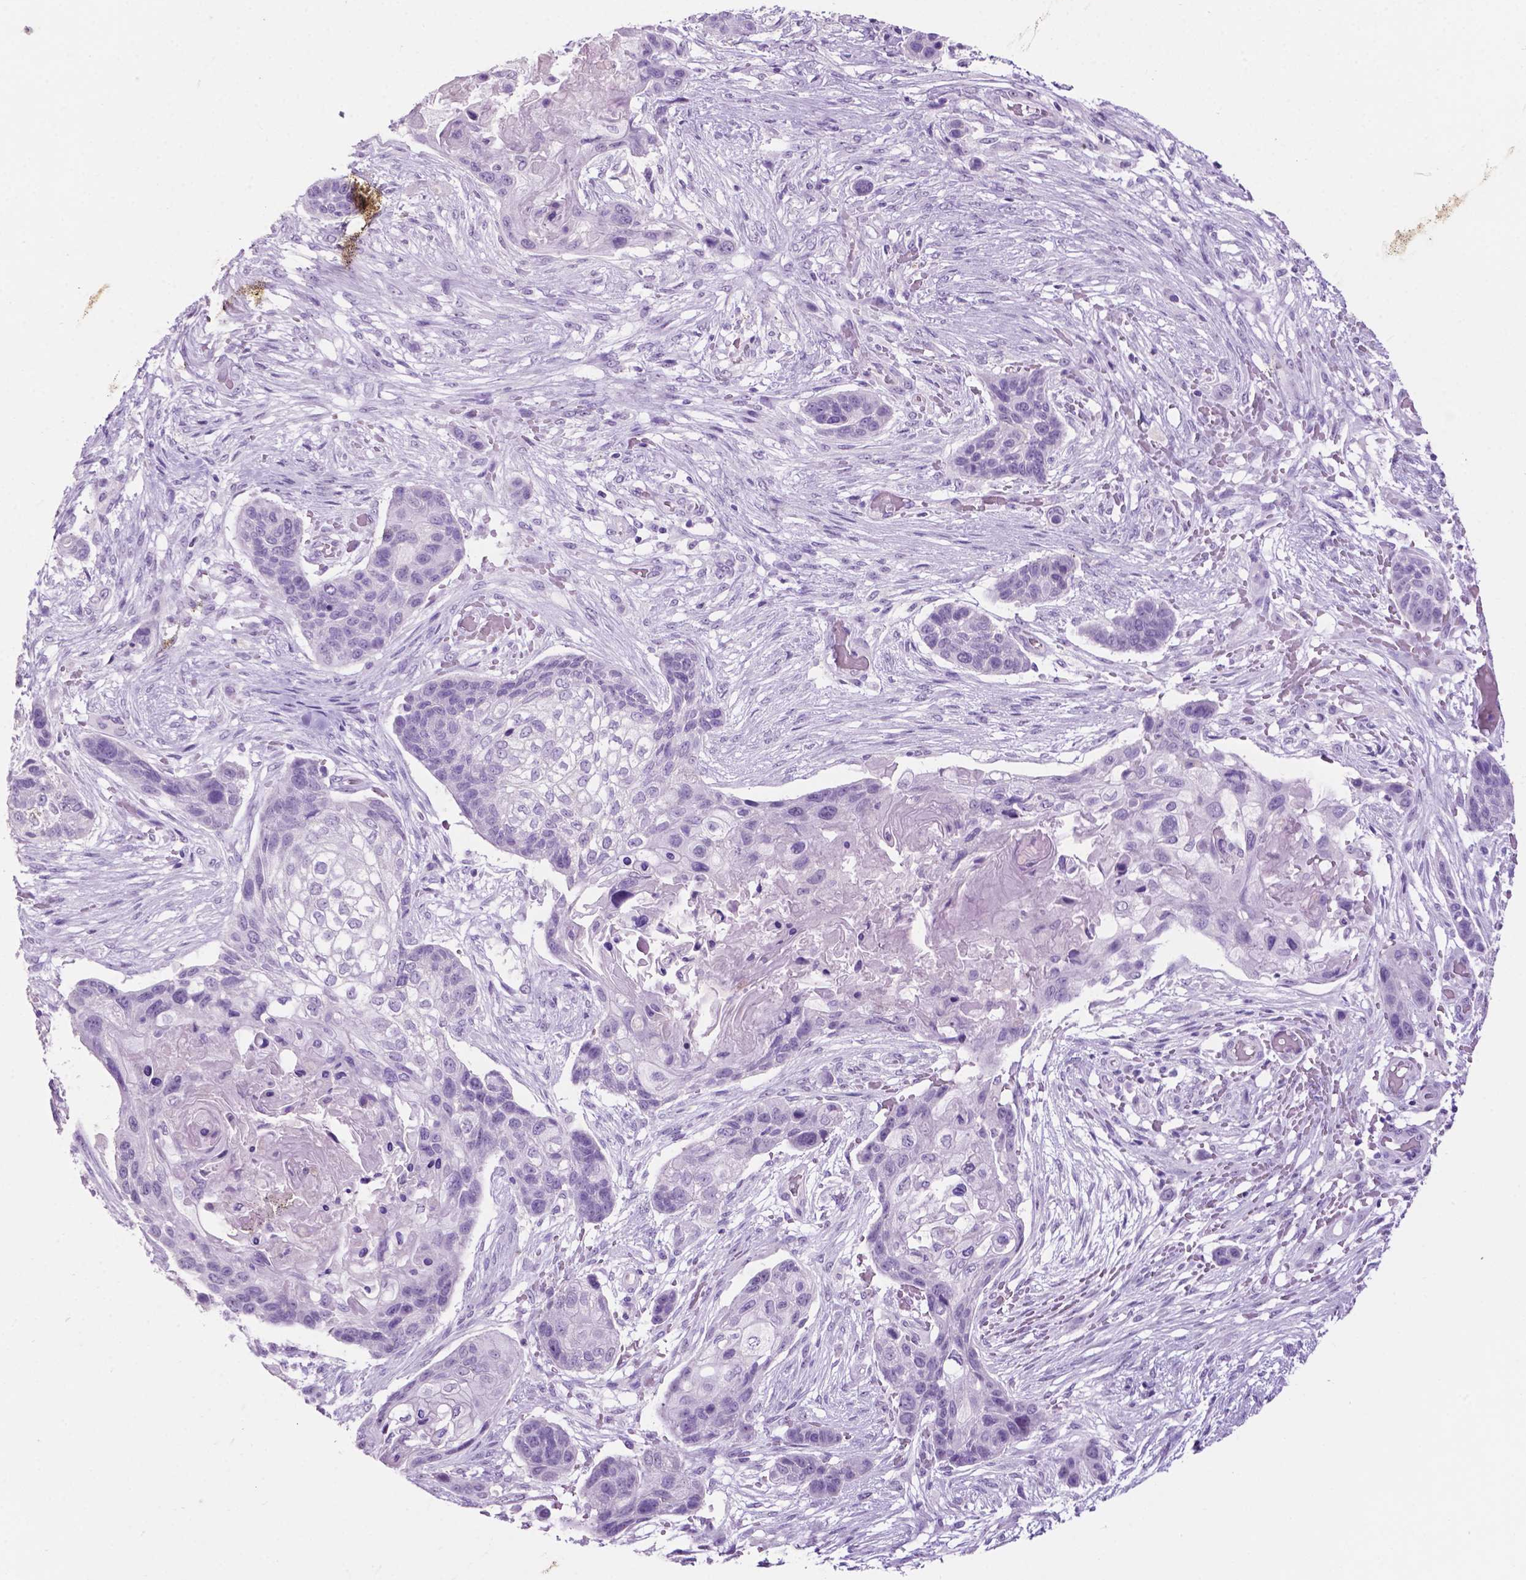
{"staining": {"intensity": "negative", "quantity": "none", "location": "none"}, "tissue": "lung cancer", "cell_type": "Tumor cells", "image_type": "cancer", "snomed": [{"axis": "morphology", "description": "Squamous cell carcinoma, NOS"}, {"axis": "topography", "description": "Lung"}], "caption": "A high-resolution image shows IHC staining of lung cancer (squamous cell carcinoma), which shows no significant positivity in tumor cells.", "gene": "PHGR1", "patient": {"sex": "male", "age": 69}}